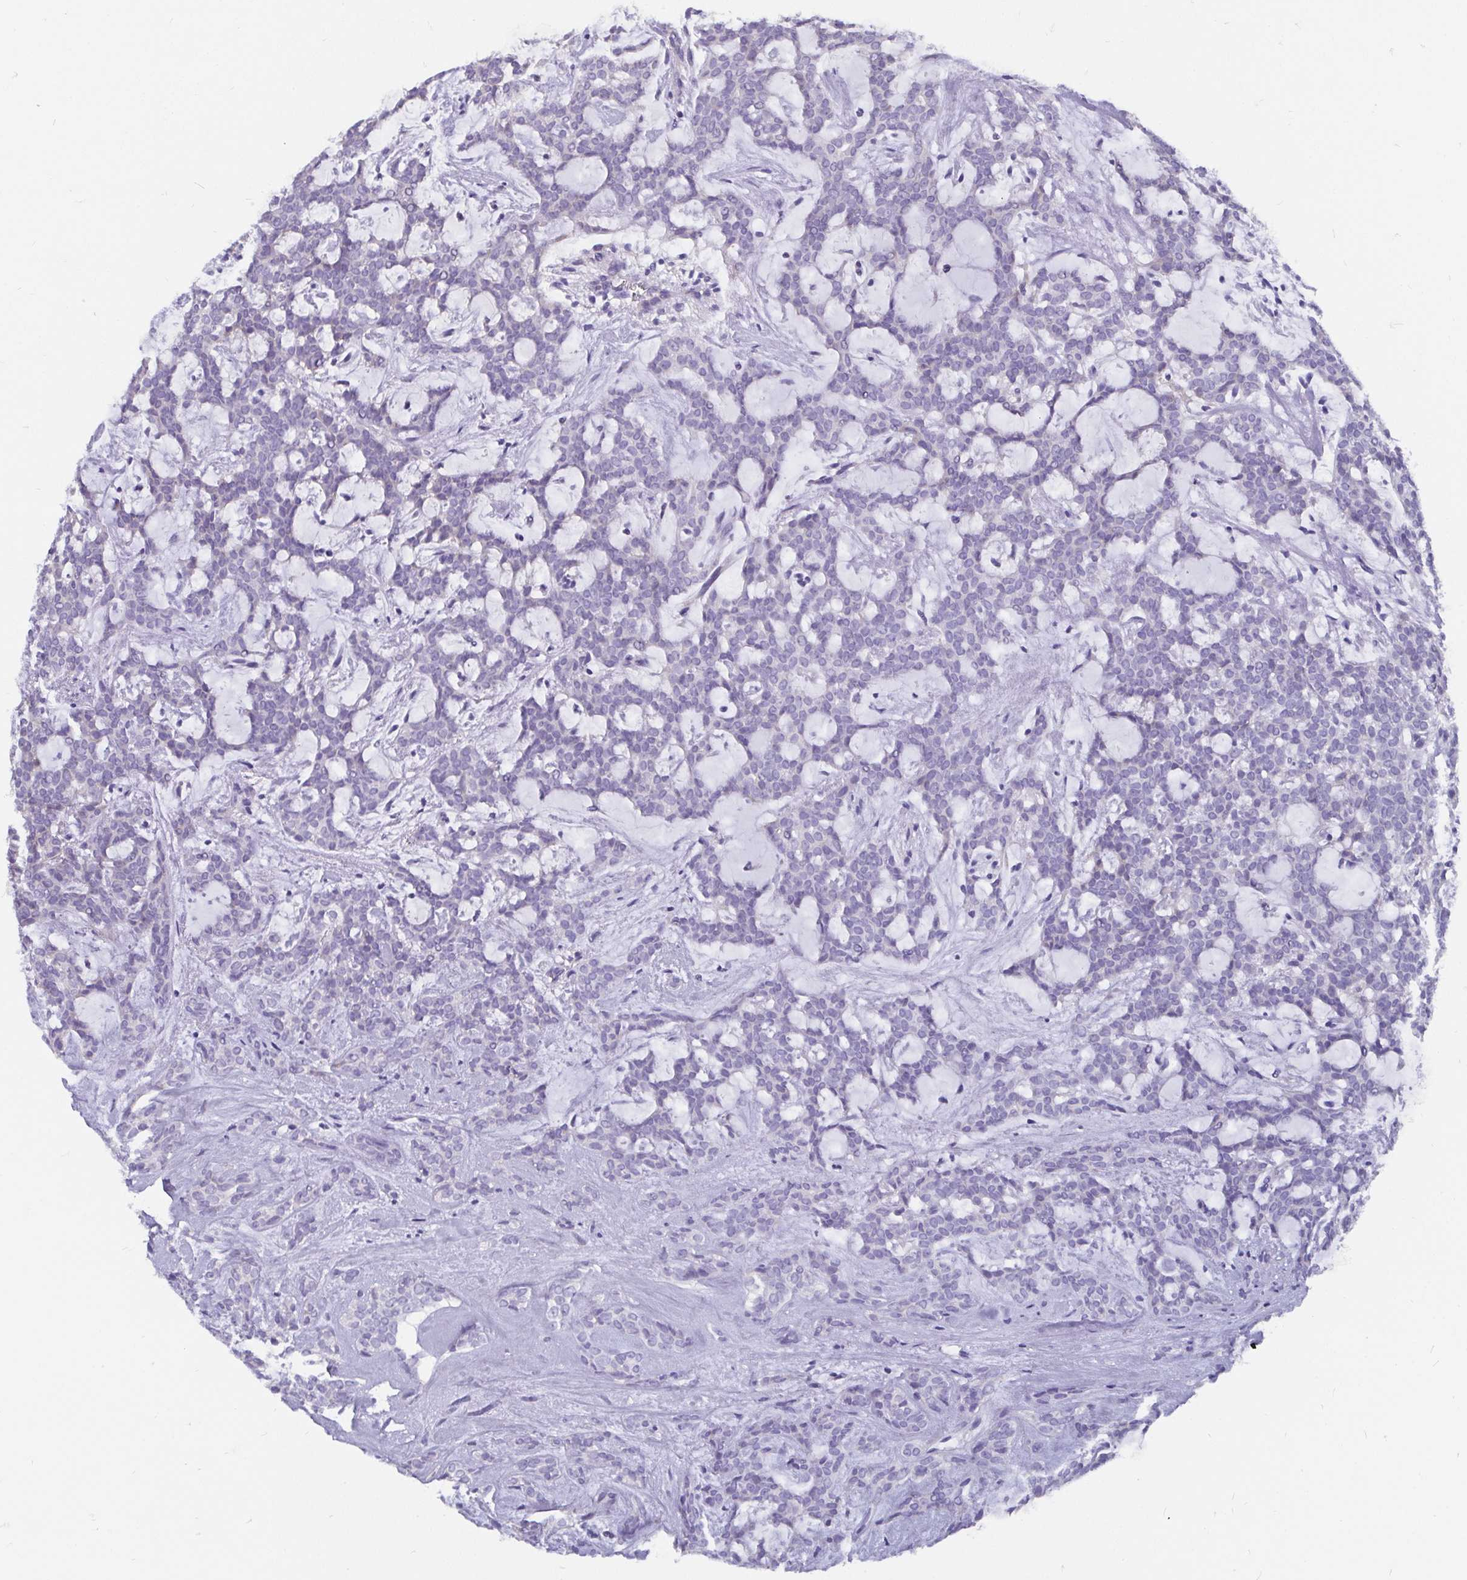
{"staining": {"intensity": "negative", "quantity": "none", "location": "none"}, "tissue": "head and neck cancer", "cell_type": "Tumor cells", "image_type": "cancer", "snomed": [{"axis": "morphology", "description": "Adenocarcinoma, NOS"}, {"axis": "topography", "description": "Head-Neck"}], "caption": "Immunohistochemistry (IHC) of human head and neck cancer (adenocarcinoma) demonstrates no expression in tumor cells.", "gene": "ADAMTS6", "patient": {"sex": "female", "age": 57}}